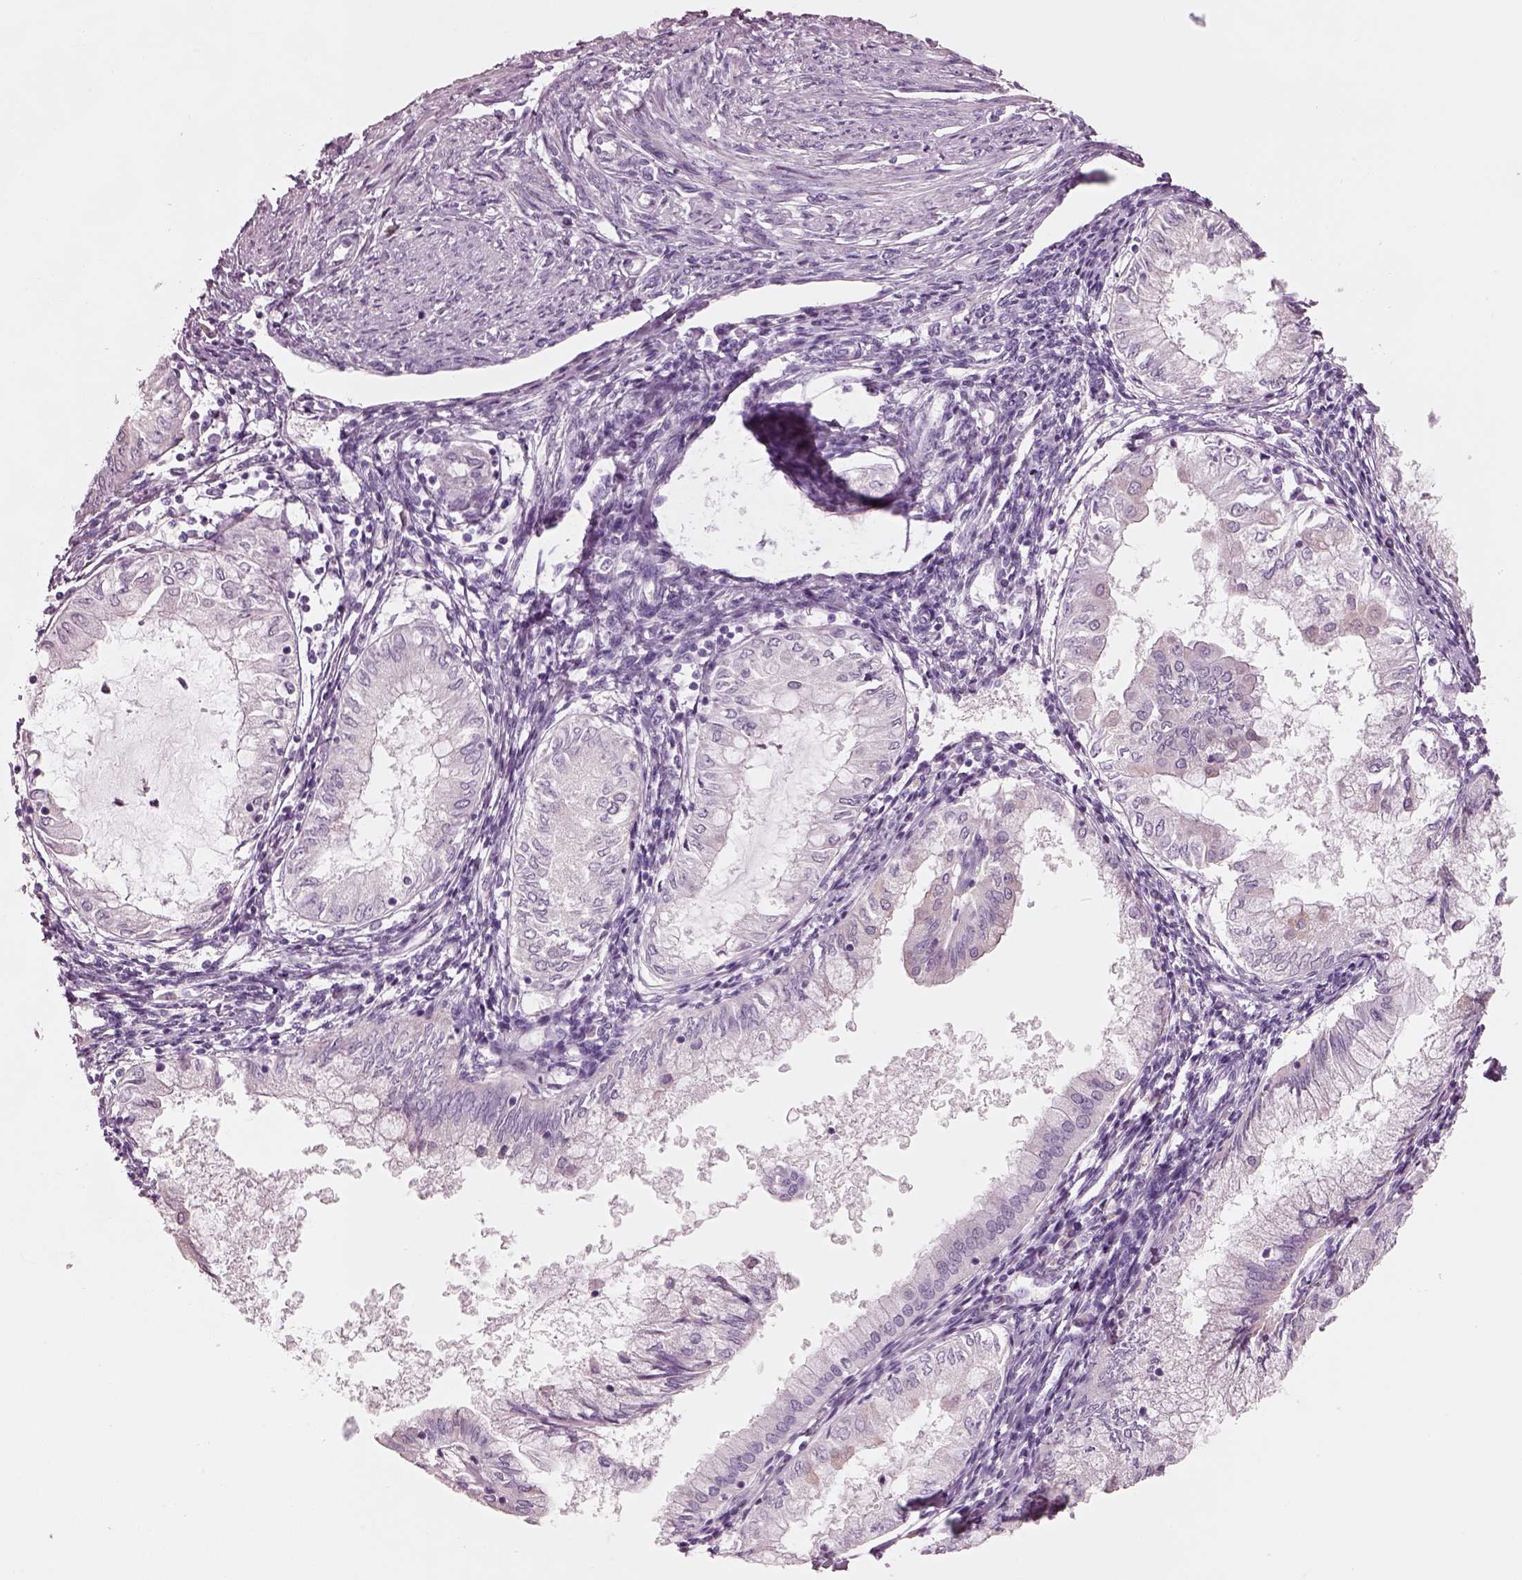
{"staining": {"intensity": "negative", "quantity": "none", "location": "none"}, "tissue": "endometrial cancer", "cell_type": "Tumor cells", "image_type": "cancer", "snomed": [{"axis": "morphology", "description": "Adenocarcinoma, NOS"}, {"axis": "topography", "description": "Endometrium"}], "caption": "An image of endometrial cancer stained for a protein reveals no brown staining in tumor cells.", "gene": "SLC27A2", "patient": {"sex": "female", "age": 68}}